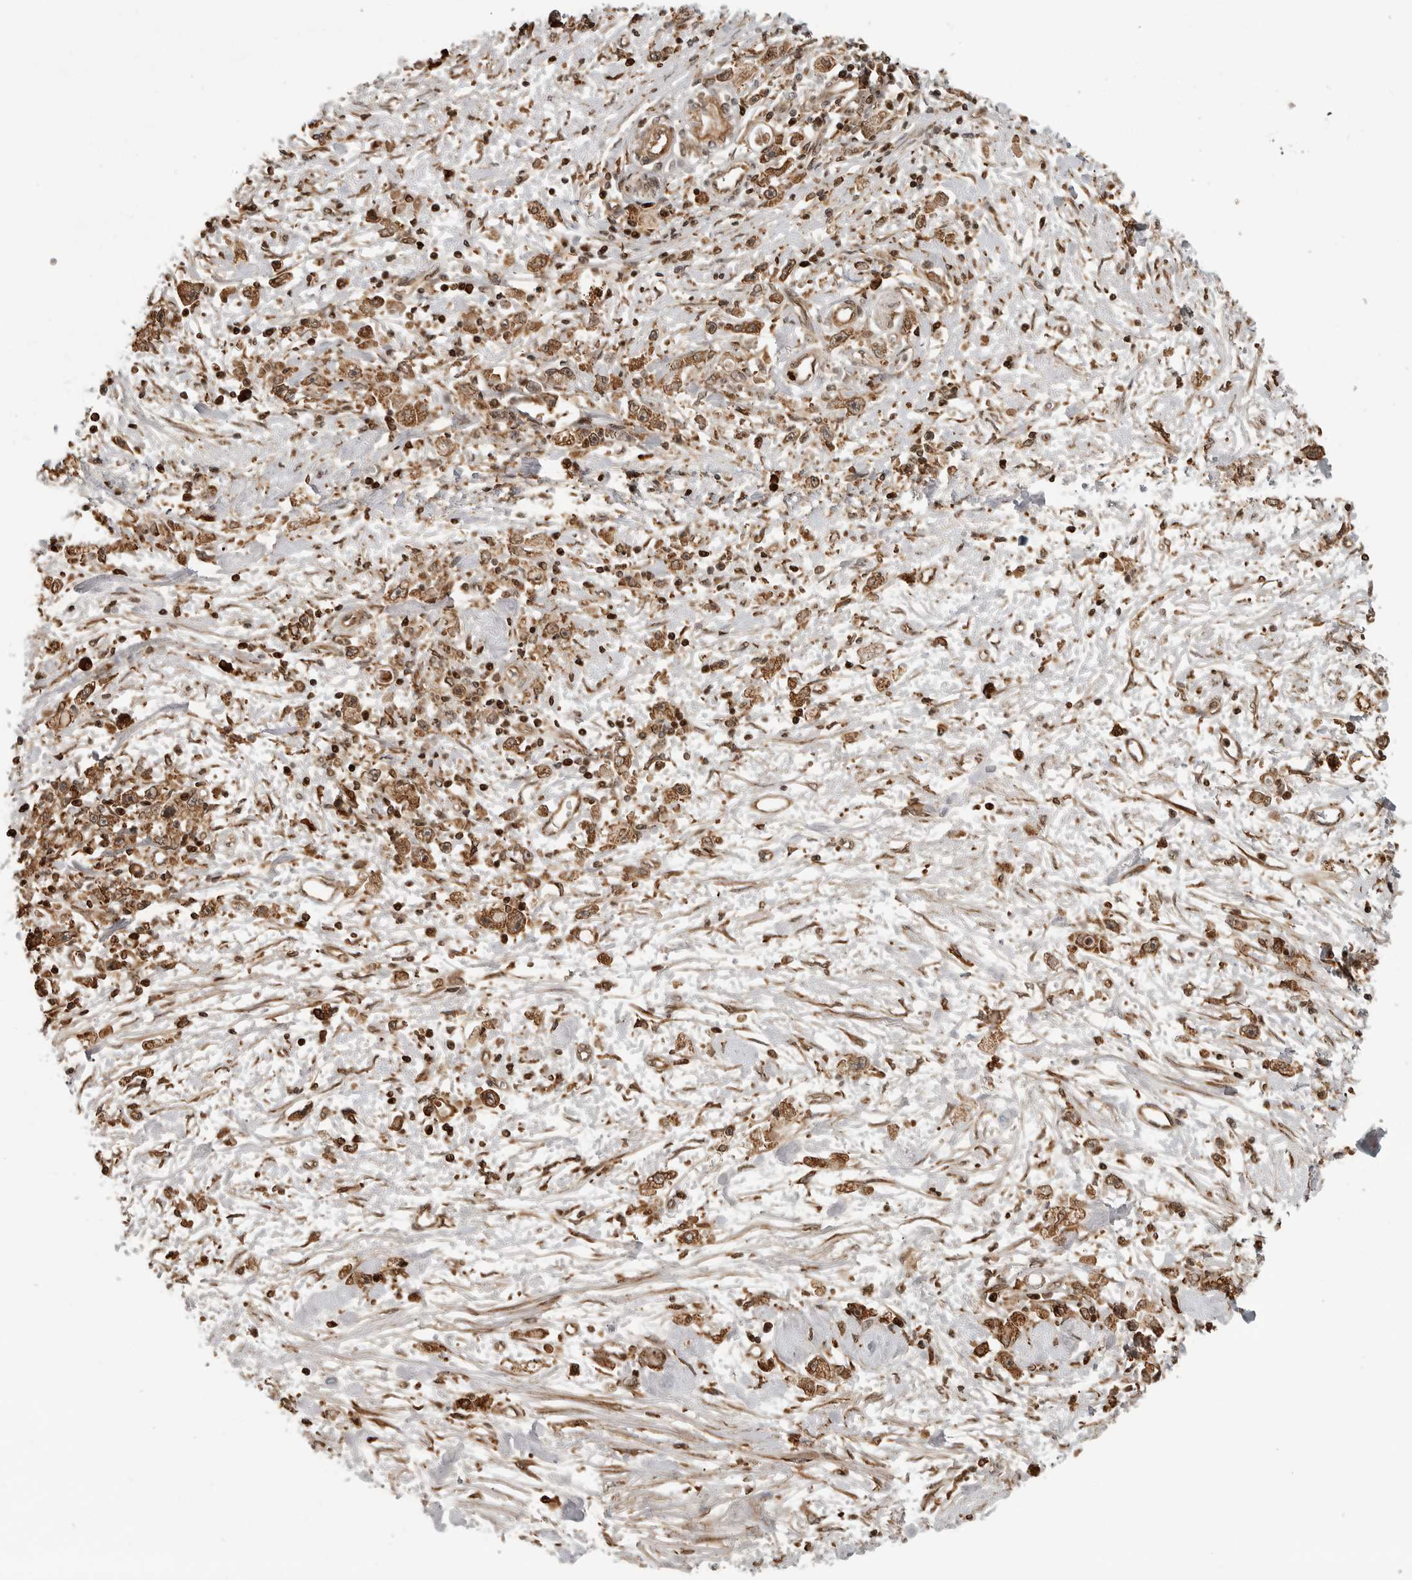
{"staining": {"intensity": "moderate", "quantity": ">75%", "location": "cytoplasmic/membranous,nuclear"}, "tissue": "stomach cancer", "cell_type": "Tumor cells", "image_type": "cancer", "snomed": [{"axis": "morphology", "description": "Adenocarcinoma, NOS"}, {"axis": "topography", "description": "Stomach"}], "caption": "Immunohistochemical staining of human stomach cancer demonstrates medium levels of moderate cytoplasmic/membranous and nuclear positivity in about >75% of tumor cells. (DAB (3,3'-diaminobenzidine) = brown stain, brightfield microscopy at high magnification).", "gene": "BMP2K", "patient": {"sex": "female", "age": 59}}